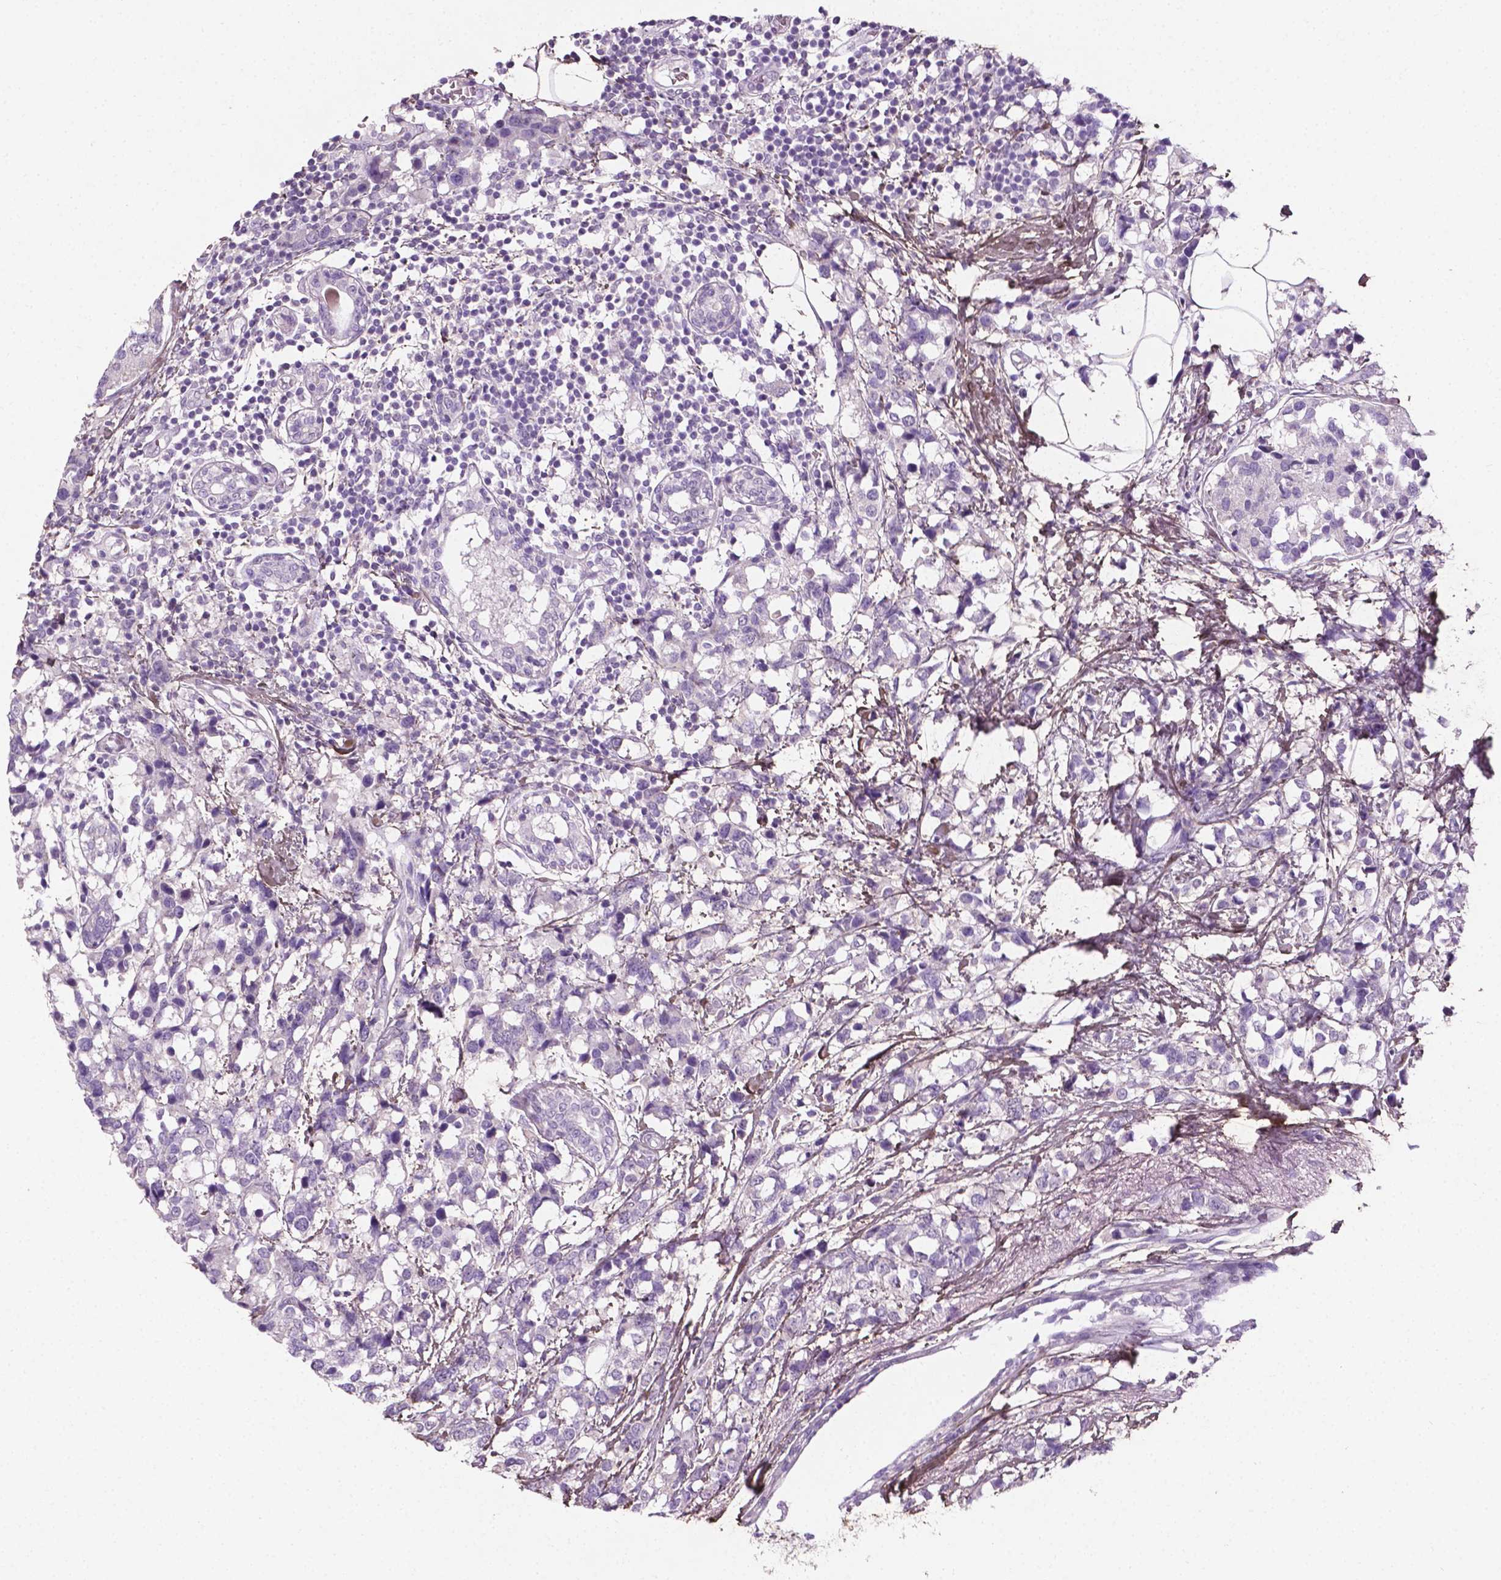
{"staining": {"intensity": "negative", "quantity": "none", "location": "none"}, "tissue": "breast cancer", "cell_type": "Tumor cells", "image_type": "cancer", "snomed": [{"axis": "morphology", "description": "Lobular carcinoma"}, {"axis": "topography", "description": "Breast"}], "caption": "DAB (3,3'-diaminobenzidine) immunohistochemical staining of breast cancer (lobular carcinoma) displays no significant expression in tumor cells.", "gene": "DLG2", "patient": {"sex": "female", "age": 59}}